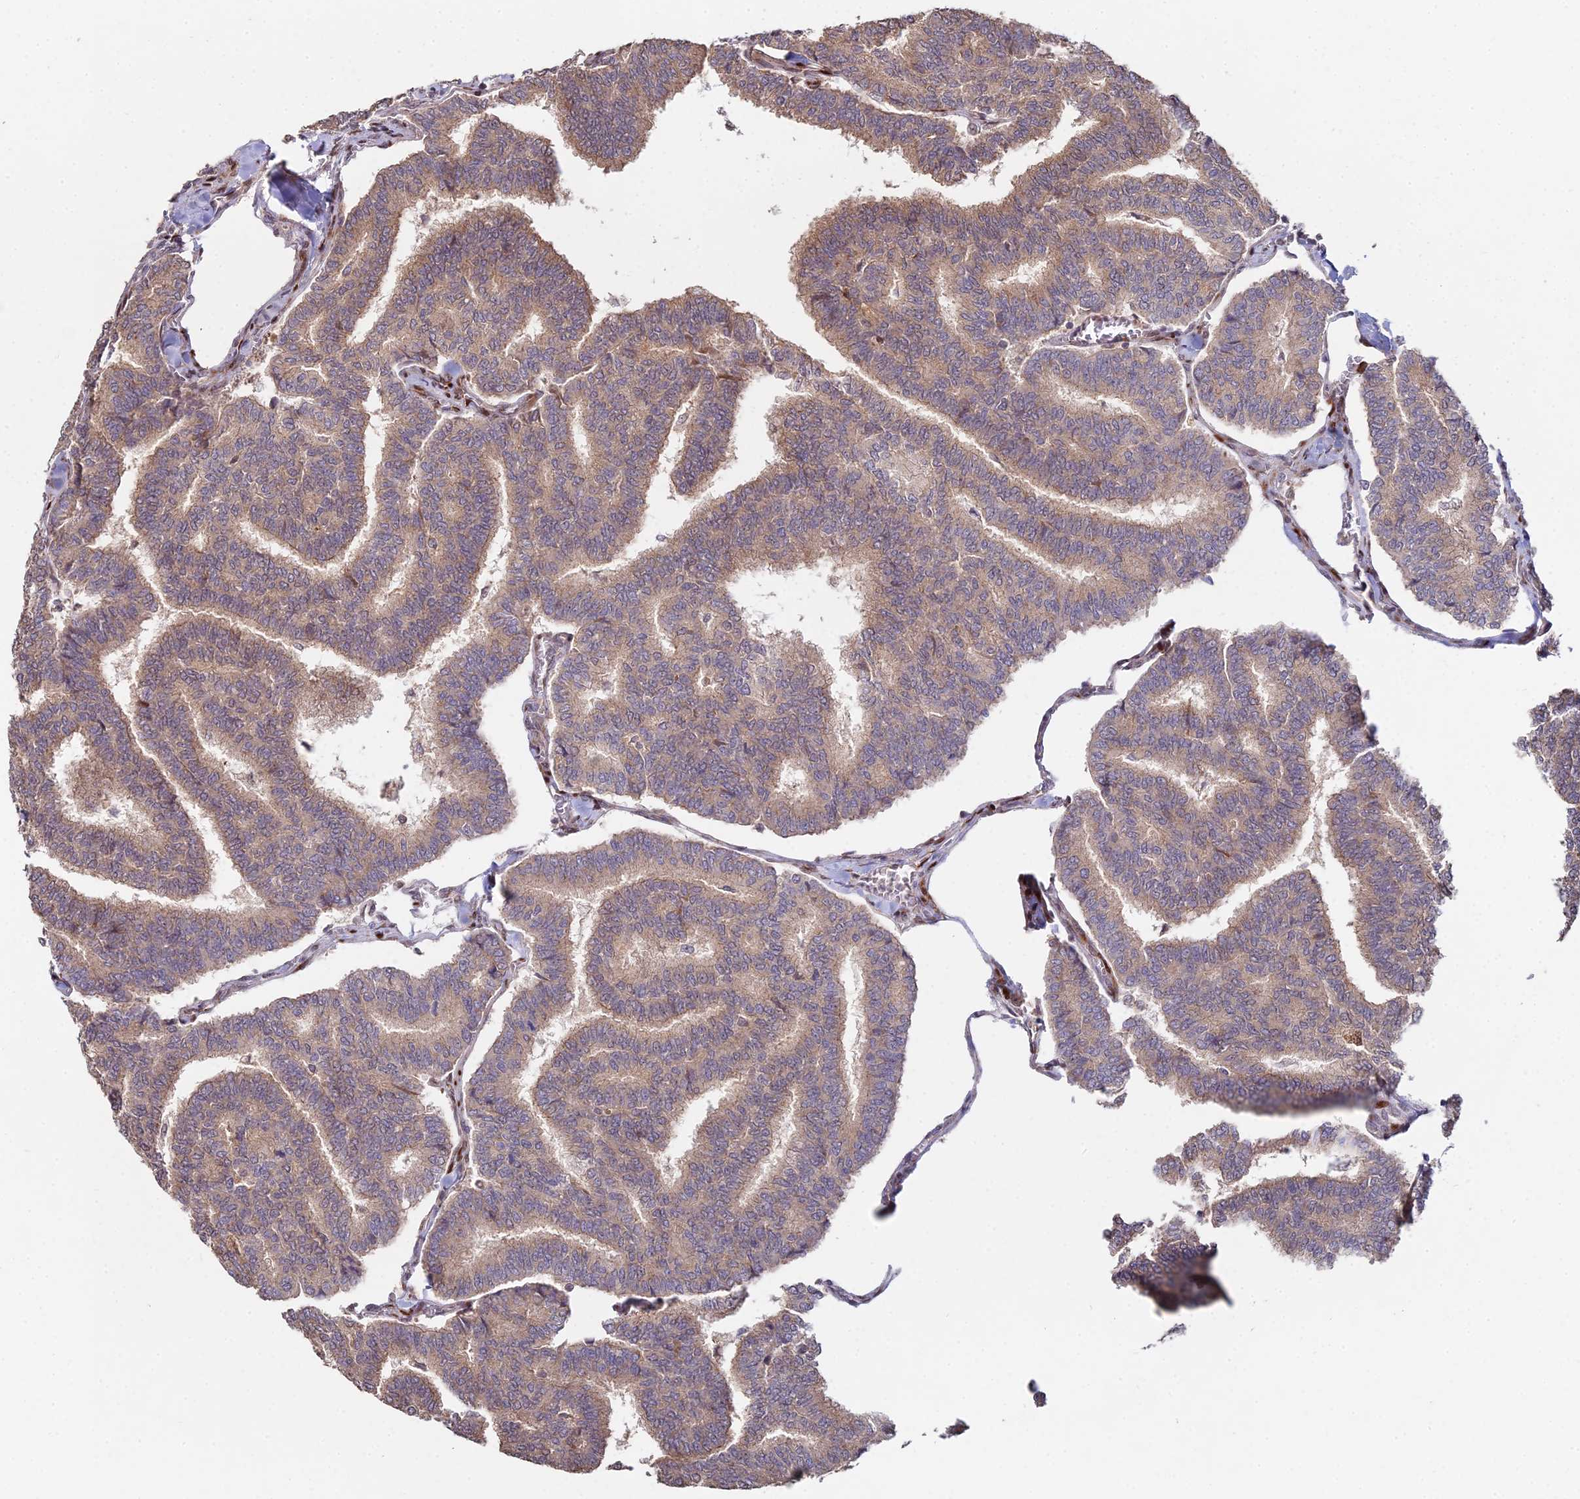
{"staining": {"intensity": "moderate", "quantity": ">75%", "location": "cytoplasmic/membranous"}, "tissue": "thyroid cancer", "cell_type": "Tumor cells", "image_type": "cancer", "snomed": [{"axis": "morphology", "description": "Papillary adenocarcinoma, NOS"}, {"axis": "topography", "description": "Thyroid gland"}], "caption": "Brown immunohistochemical staining in thyroid cancer reveals moderate cytoplasmic/membranous expression in approximately >75% of tumor cells.", "gene": "RBMS2", "patient": {"sex": "female", "age": 35}}